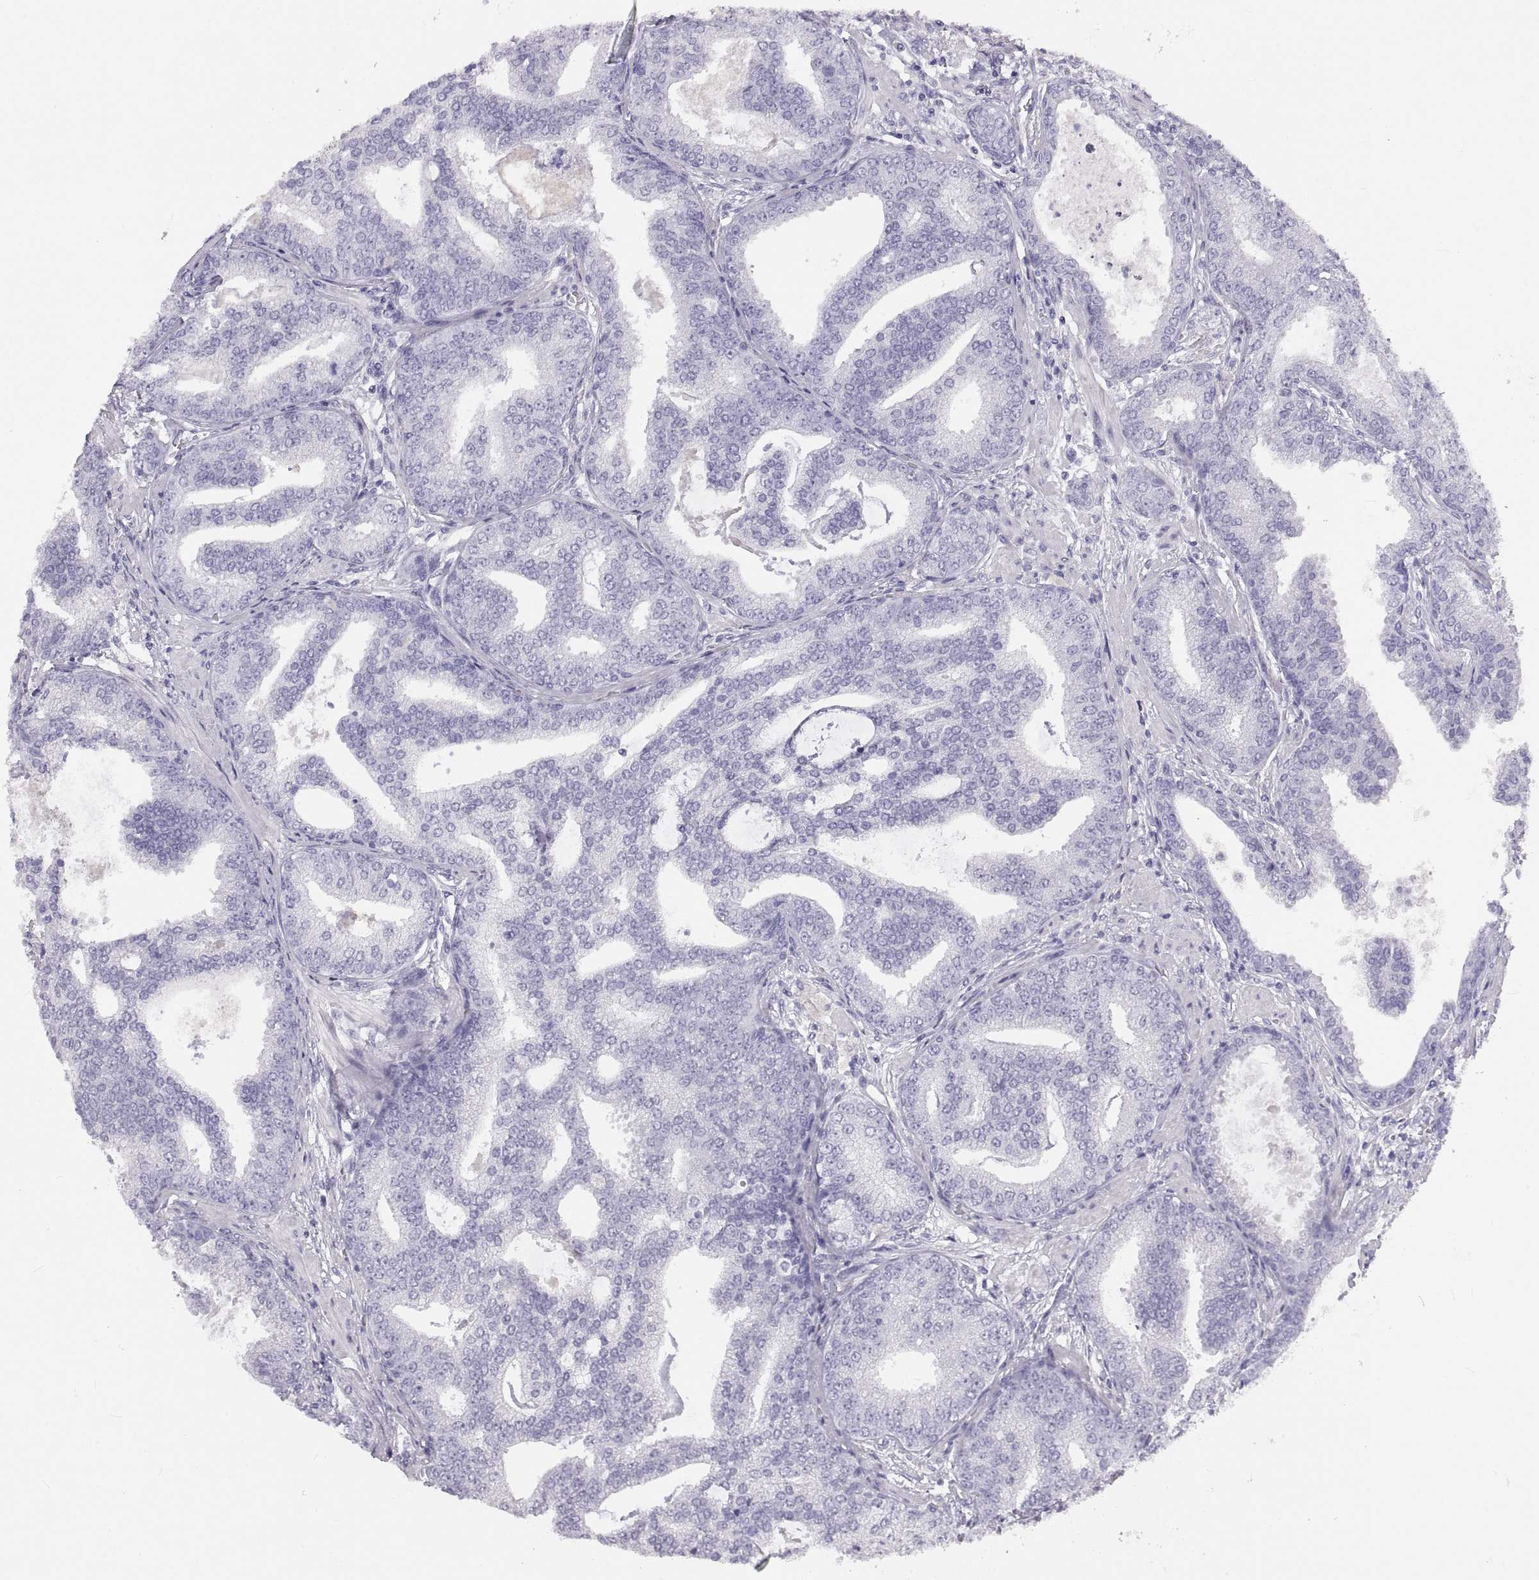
{"staining": {"intensity": "negative", "quantity": "none", "location": "none"}, "tissue": "prostate cancer", "cell_type": "Tumor cells", "image_type": "cancer", "snomed": [{"axis": "morphology", "description": "Adenocarcinoma, NOS"}, {"axis": "topography", "description": "Prostate"}], "caption": "High power microscopy image of an immunohistochemistry (IHC) image of prostate cancer, revealing no significant staining in tumor cells.", "gene": "RLBP1", "patient": {"sex": "male", "age": 64}}